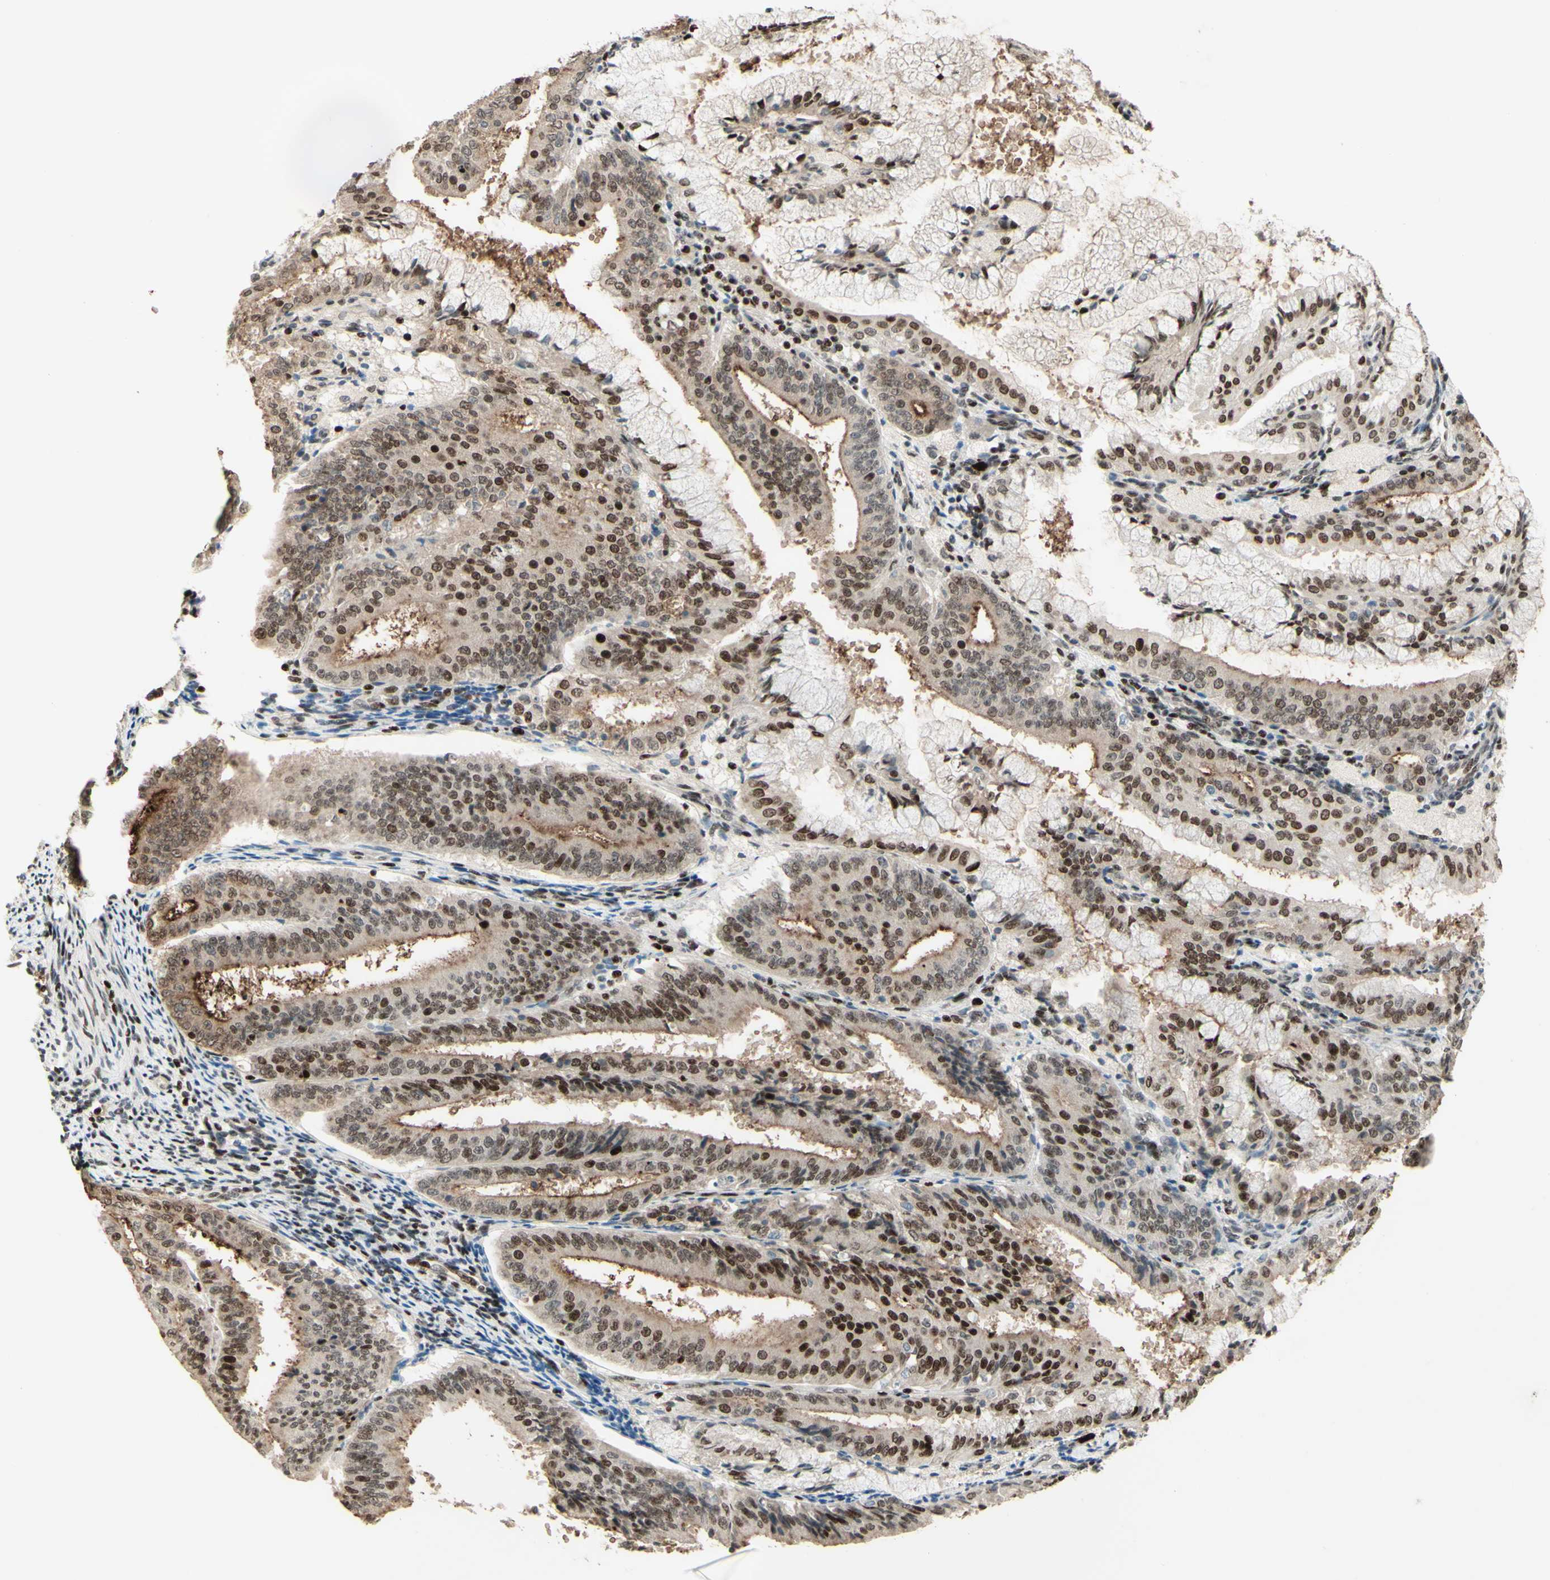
{"staining": {"intensity": "moderate", "quantity": "25%-75%", "location": "cytoplasmic/membranous,nuclear"}, "tissue": "endometrial cancer", "cell_type": "Tumor cells", "image_type": "cancer", "snomed": [{"axis": "morphology", "description": "Adenocarcinoma, NOS"}, {"axis": "topography", "description": "Endometrium"}], "caption": "The photomicrograph exhibits immunohistochemical staining of endometrial cancer (adenocarcinoma). There is moderate cytoplasmic/membranous and nuclear expression is present in approximately 25%-75% of tumor cells.", "gene": "CDKL5", "patient": {"sex": "female", "age": 63}}